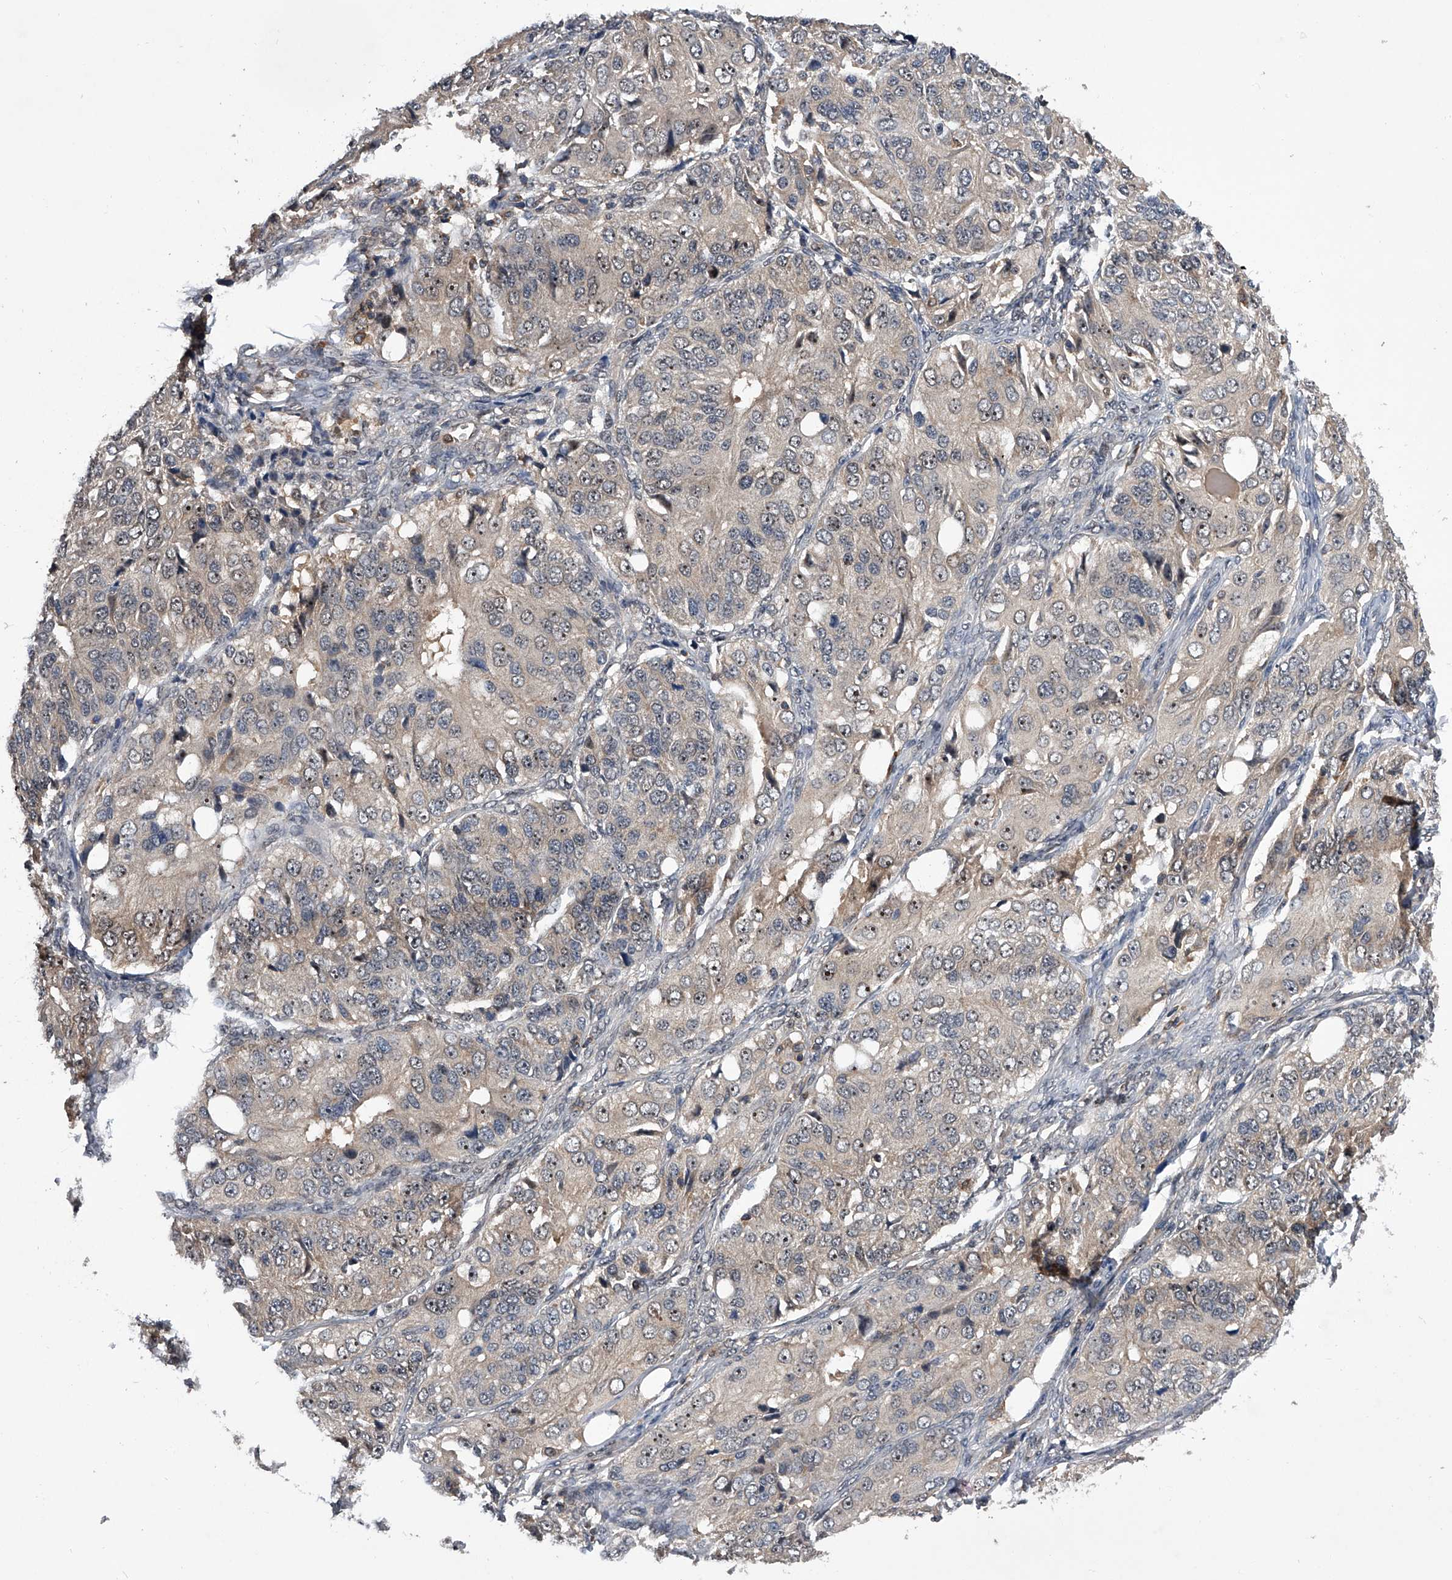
{"staining": {"intensity": "negative", "quantity": "none", "location": "none"}, "tissue": "ovarian cancer", "cell_type": "Tumor cells", "image_type": "cancer", "snomed": [{"axis": "morphology", "description": "Carcinoma, endometroid"}, {"axis": "topography", "description": "Ovary"}], "caption": "This is a histopathology image of IHC staining of ovarian cancer, which shows no positivity in tumor cells. The staining was performed using DAB (3,3'-diaminobenzidine) to visualize the protein expression in brown, while the nuclei were stained in blue with hematoxylin (Magnification: 20x).", "gene": "ZNF30", "patient": {"sex": "female", "age": 51}}